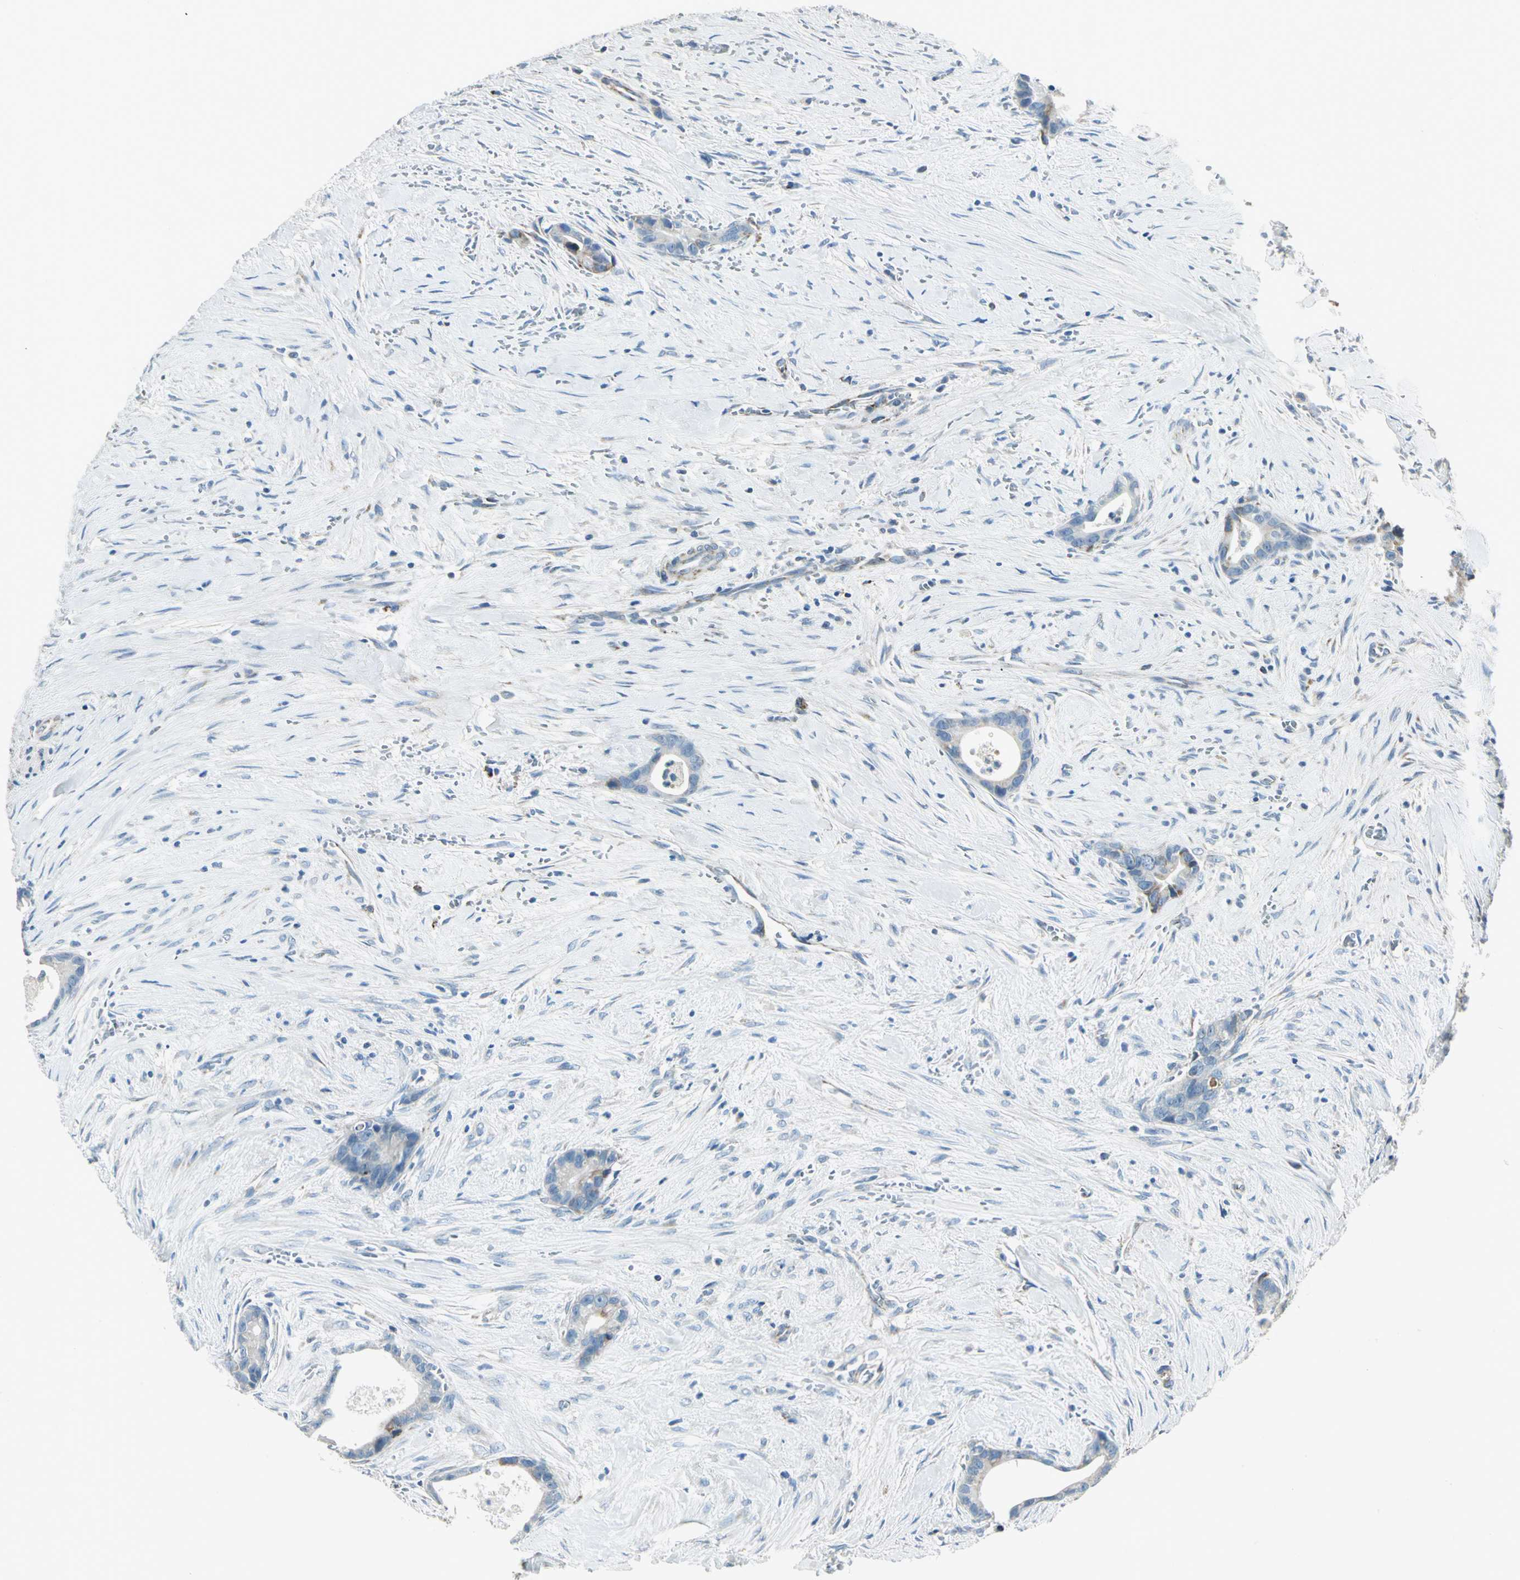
{"staining": {"intensity": "strong", "quantity": ">75%", "location": "cytoplasmic/membranous"}, "tissue": "liver cancer", "cell_type": "Tumor cells", "image_type": "cancer", "snomed": [{"axis": "morphology", "description": "Cholangiocarcinoma"}, {"axis": "topography", "description": "Liver"}], "caption": "Protein expression analysis of human liver cholangiocarcinoma reveals strong cytoplasmic/membranous positivity in about >75% of tumor cells. (brown staining indicates protein expression, while blue staining denotes nuclei).", "gene": "ACADM", "patient": {"sex": "female", "age": 55}}